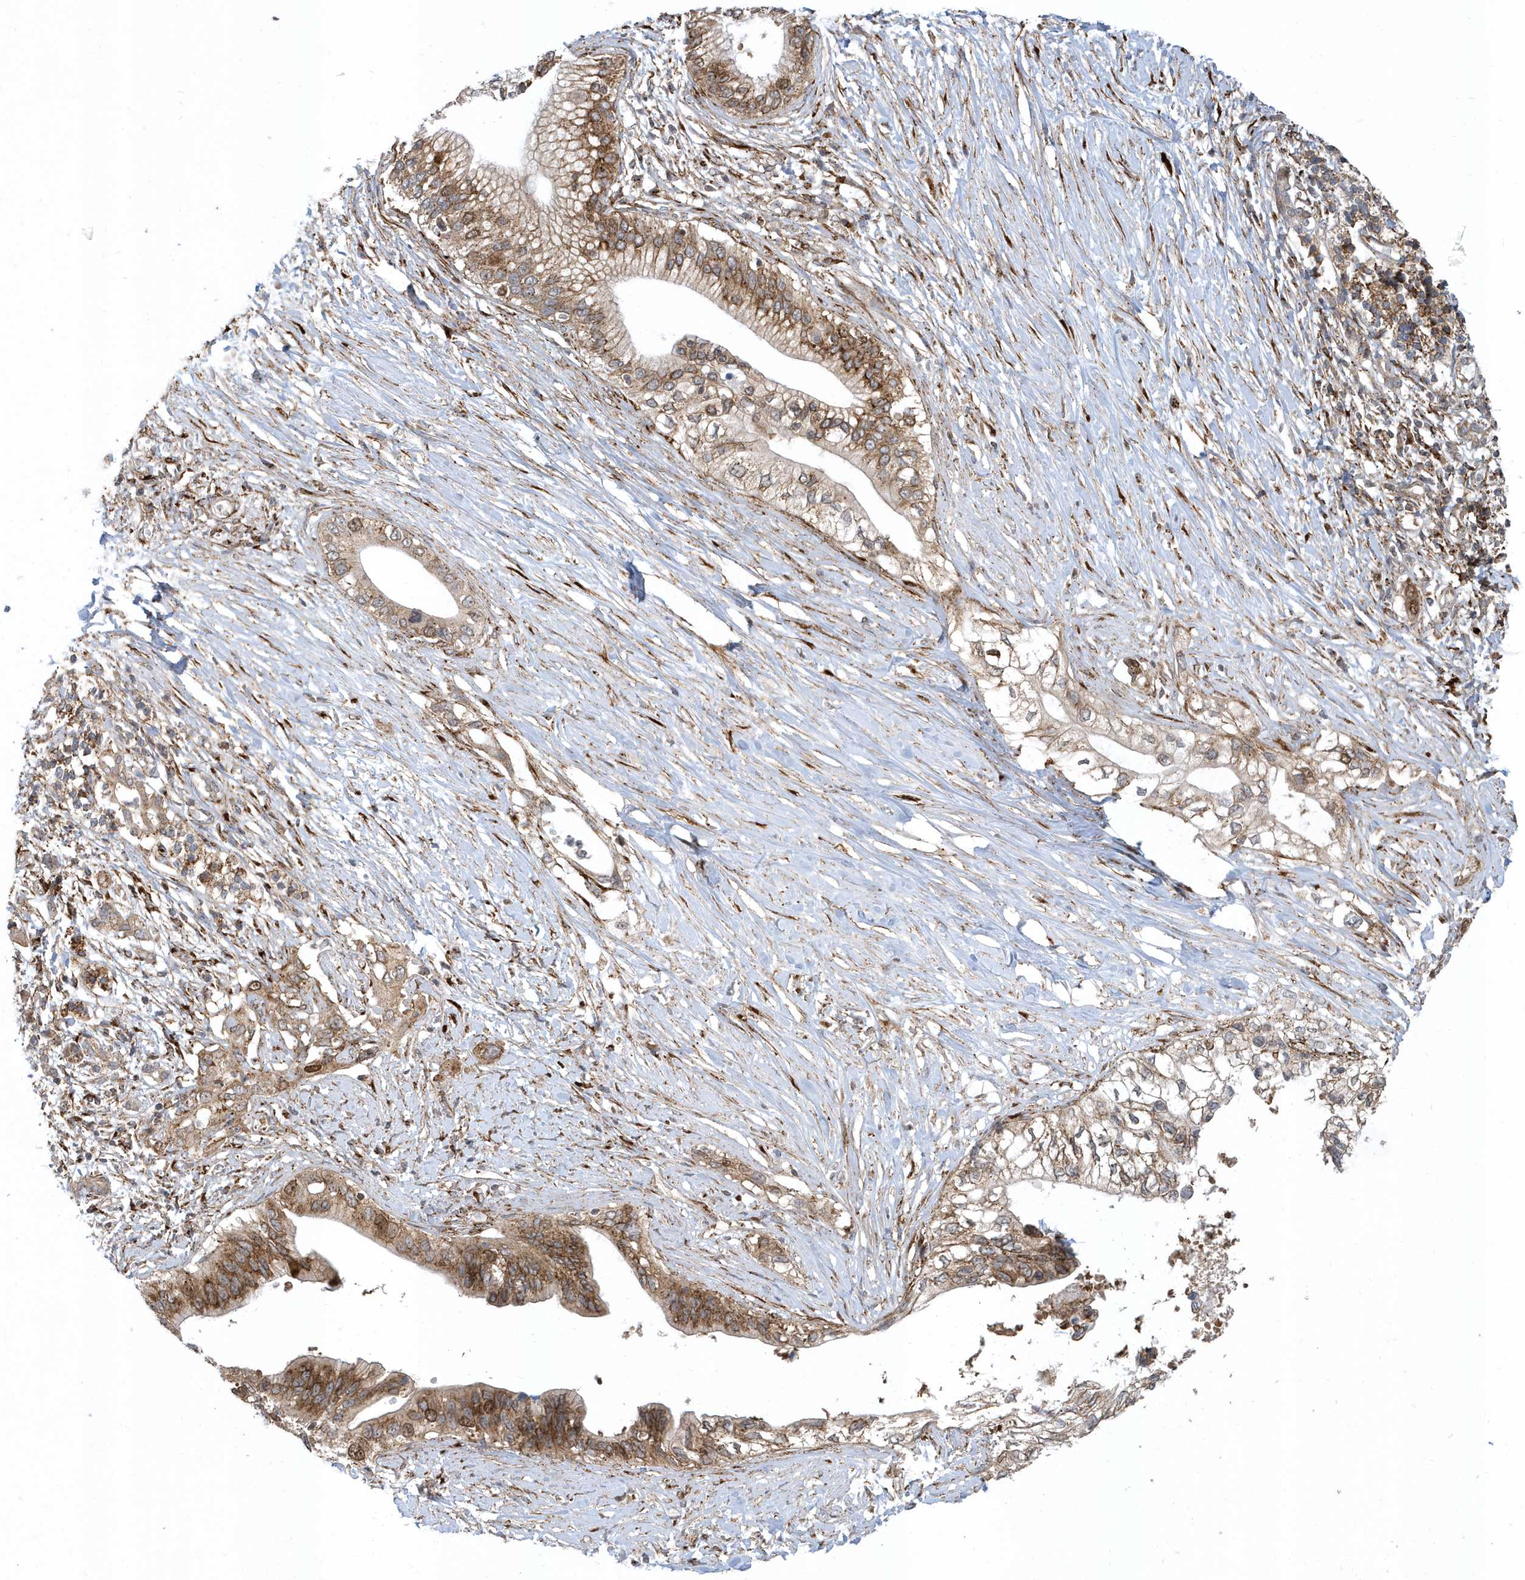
{"staining": {"intensity": "moderate", "quantity": ">75%", "location": "cytoplasmic/membranous,nuclear"}, "tissue": "pancreatic cancer", "cell_type": "Tumor cells", "image_type": "cancer", "snomed": [{"axis": "morphology", "description": "Normal tissue, NOS"}, {"axis": "morphology", "description": "Adenocarcinoma, NOS"}, {"axis": "topography", "description": "Pancreas"}, {"axis": "topography", "description": "Peripheral nerve tissue"}], "caption": "A micrograph of pancreatic cancer (adenocarcinoma) stained for a protein demonstrates moderate cytoplasmic/membranous and nuclear brown staining in tumor cells. (Brightfield microscopy of DAB IHC at high magnification).", "gene": "HRH4", "patient": {"sex": "male", "age": 59}}